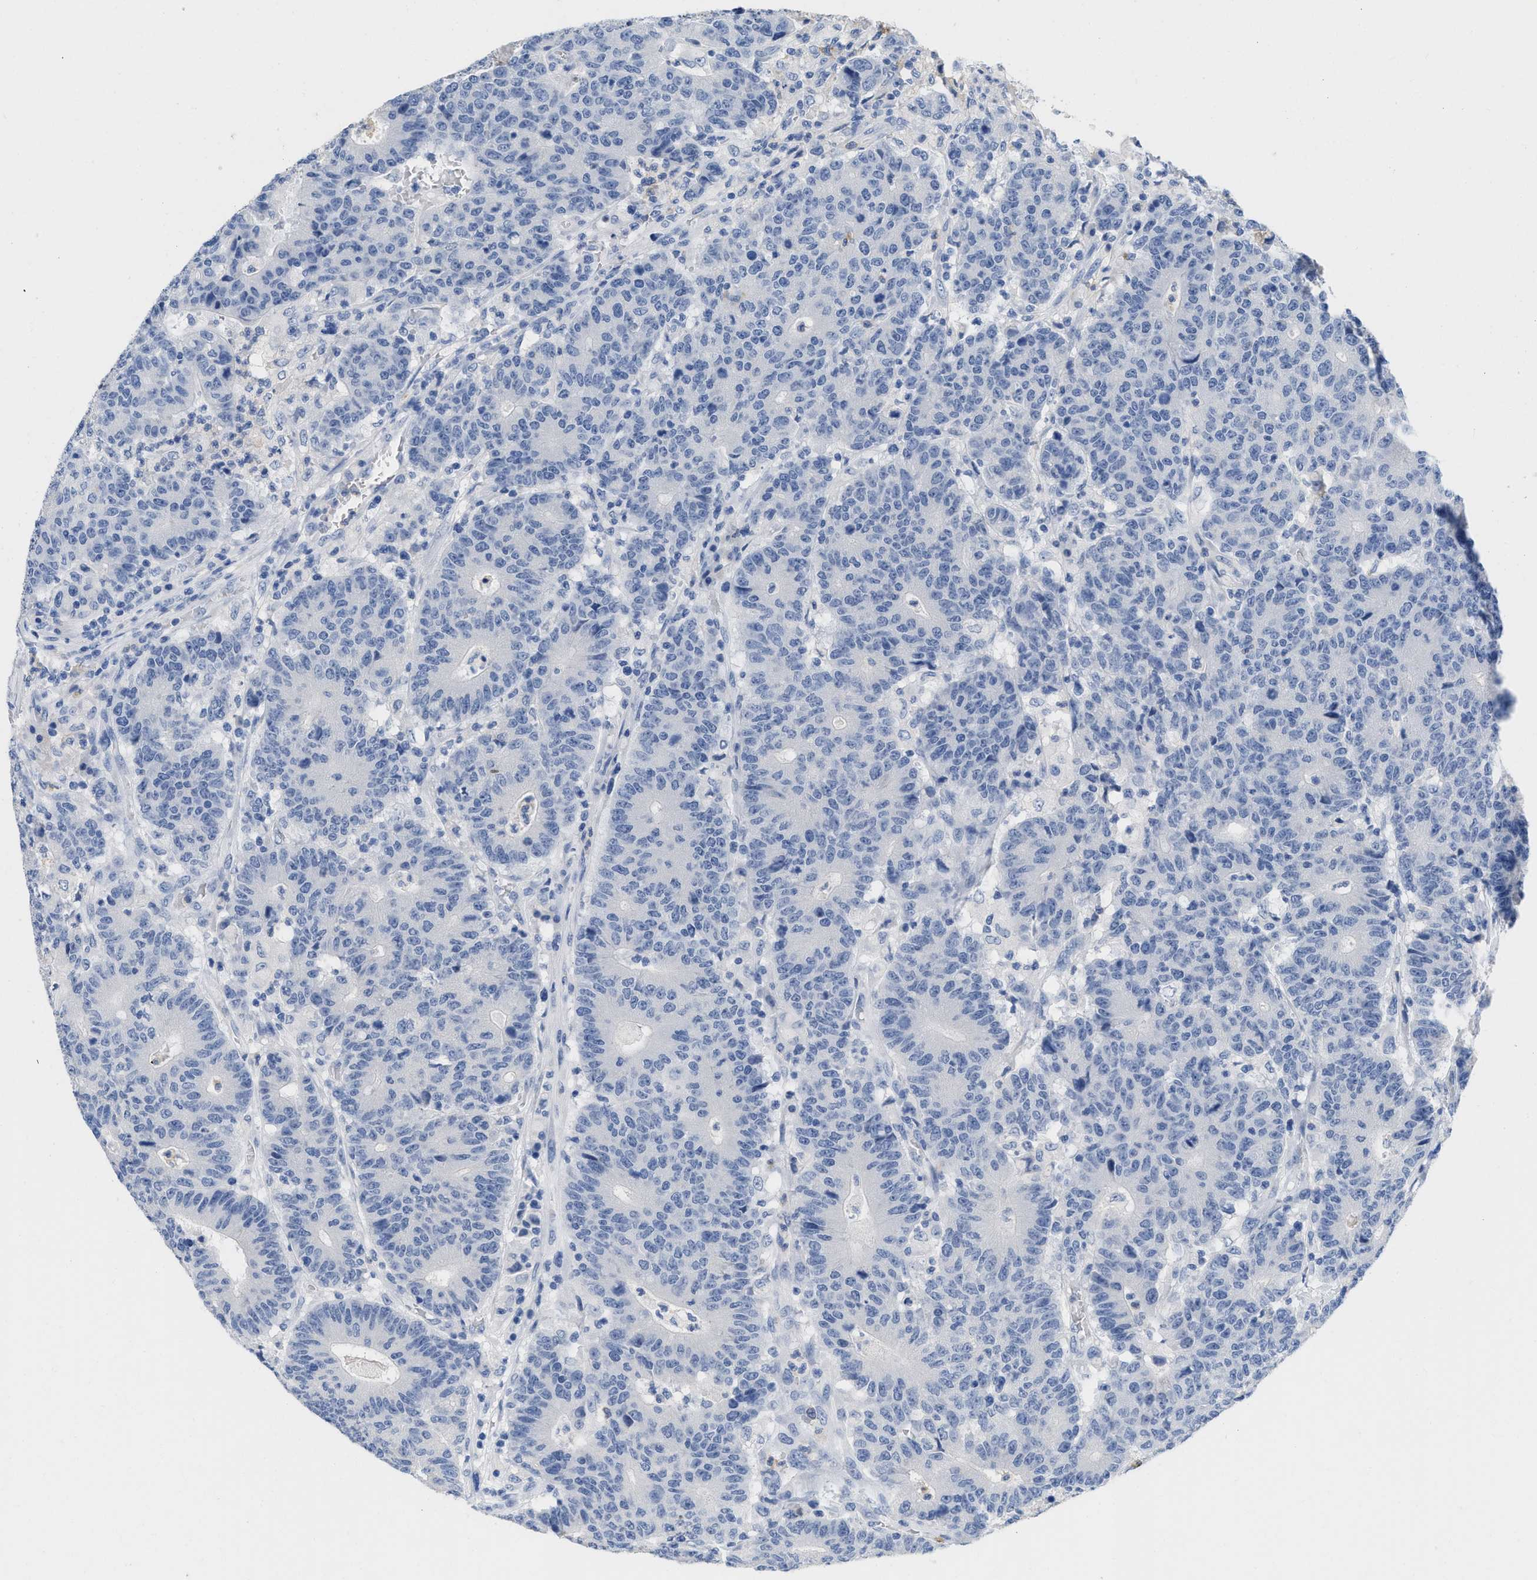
{"staining": {"intensity": "negative", "quantity": "none", "location": "none"}, "tissue": "colorectal cancer", "cell_type": "Tumor cells", "image_type": "cancer", "snomed": [{"axis": "morphology", "description": "Normal tissue, NOS"}, {"axis": "morphology", "description": "Adenocarcinoma, NOS"}, {"axis": "topography", "description": "Colon"}], "caption": "This is an immunohistochemistry (IHC) image of colorectal cancer (adenocarcinoma). There is no positivity in tumor cells.", "gene": "CR1", "patient": {"sex": "female", "age": 75}}